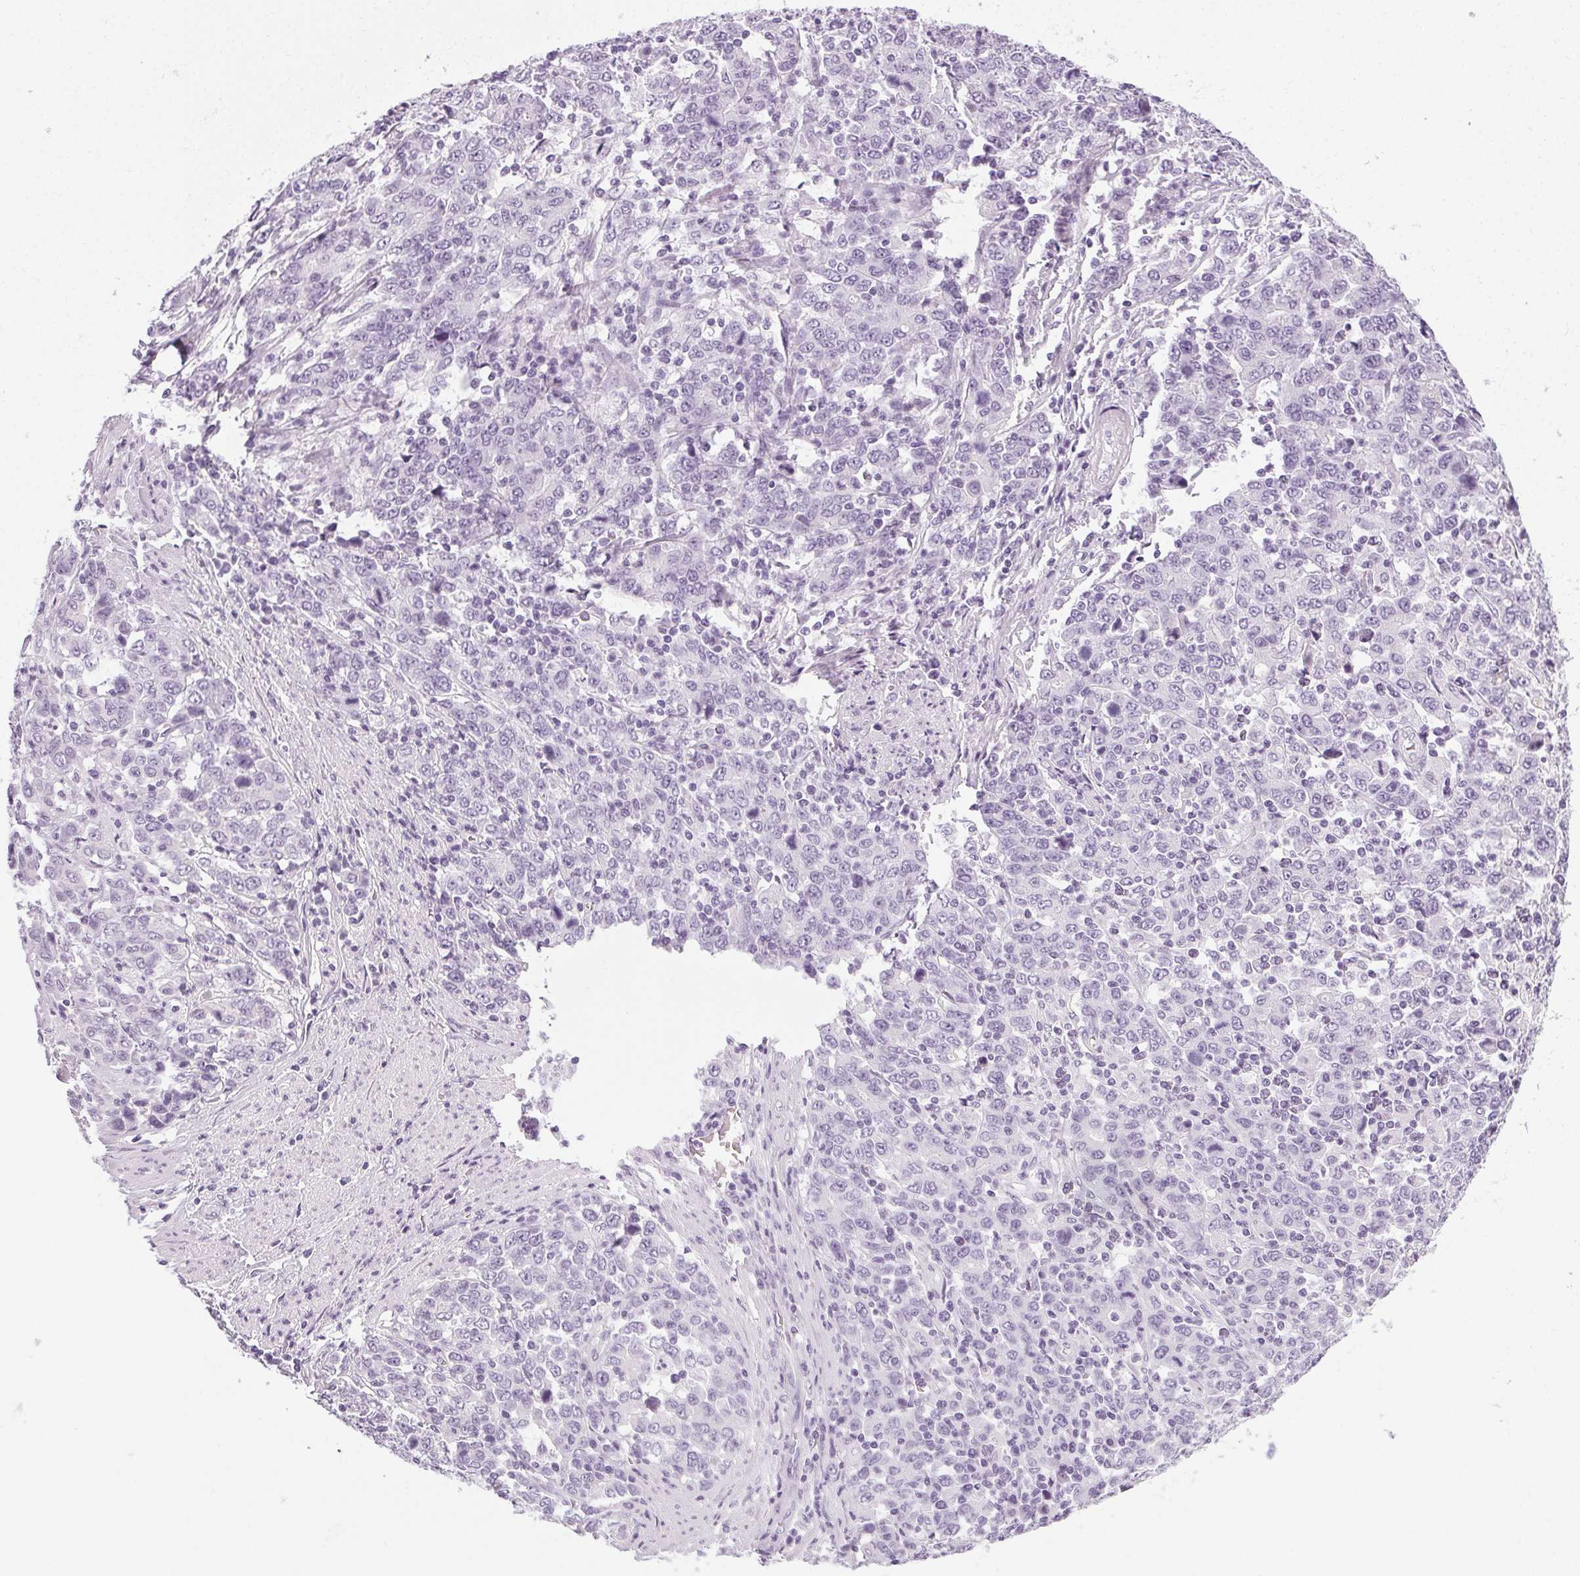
{"staining": {"intensity": "negative", "quantity": "none", "location": "none"}, "tissue": "stomach cancer", "cell_type": "Tumor cells", "image_type": "cancer", "snomed": [{"axis": "morphology", "description": "Adenocarcinoma, NOS"}, {"axis": "topography", "description": "Stomach, upper"}], "caption": "A histopathology image of stomach cancer (adenocarcinoma) stained for a protein exhibits no brown staining in tumor cells.", "gene": "POMC", "patient": {"sex": "male", "age": 69}}